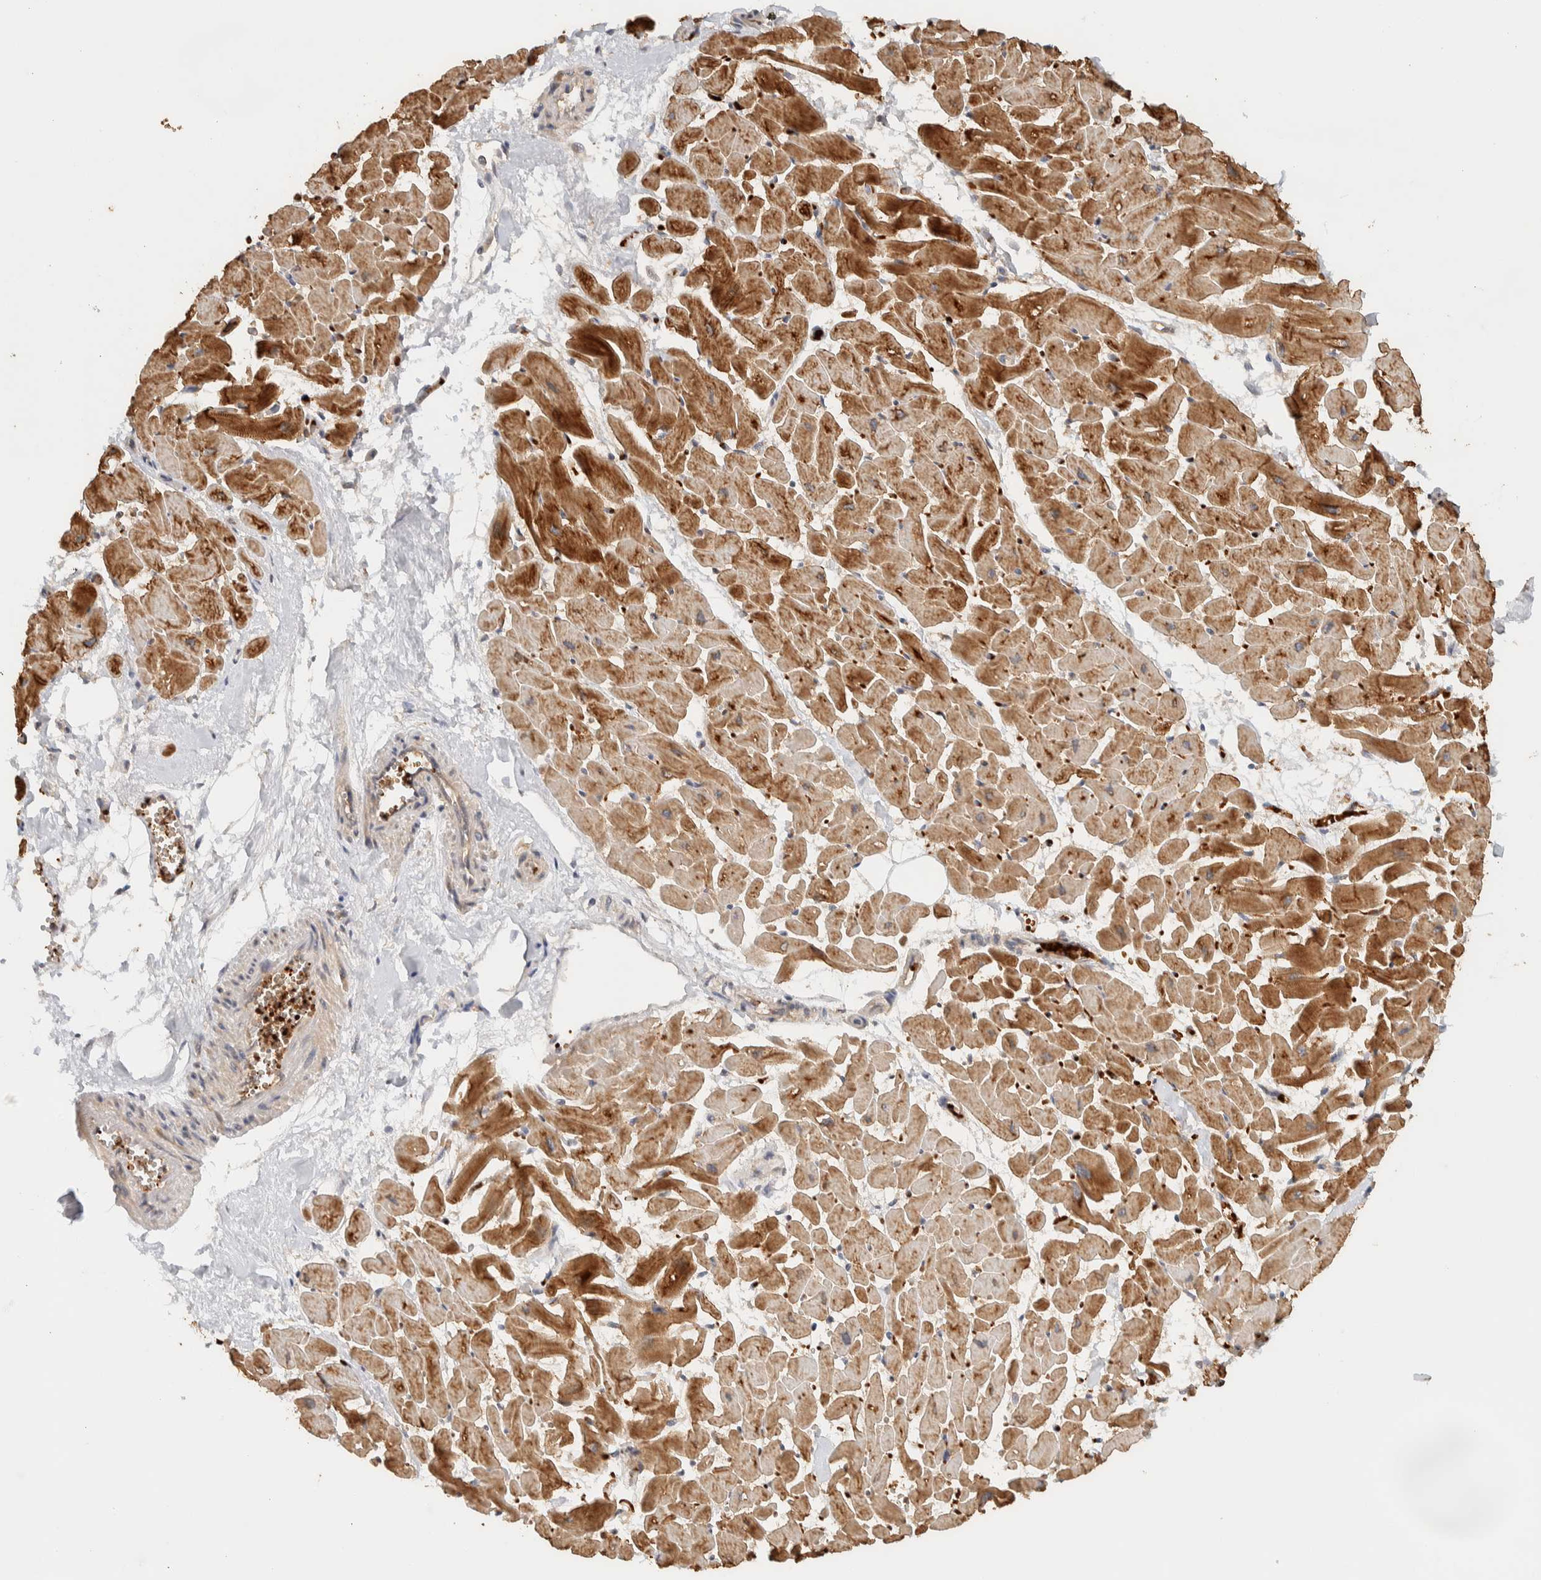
{"staining": {"intensity": "strong", "quantity": ">75%", "location": "cytoplasmic/membranous"}, "tissue": "heart muscle", "cell_type": "Cardiomyocytes", "image_type": "normal", "snomed": [{"axis": "morphology", "description": "Normal tissue, NOS"}, {"axis": "topography", "description": "Heart"}], "caption": "Strong cytoplasmic/membranous staining for a protein is seen in about >75% of cardiomyocytes of unremarkable heart muscle using immunohistochemistry (IHC).", "gene": "TTI2", "patient": {"sex": "female", "age": 19}}